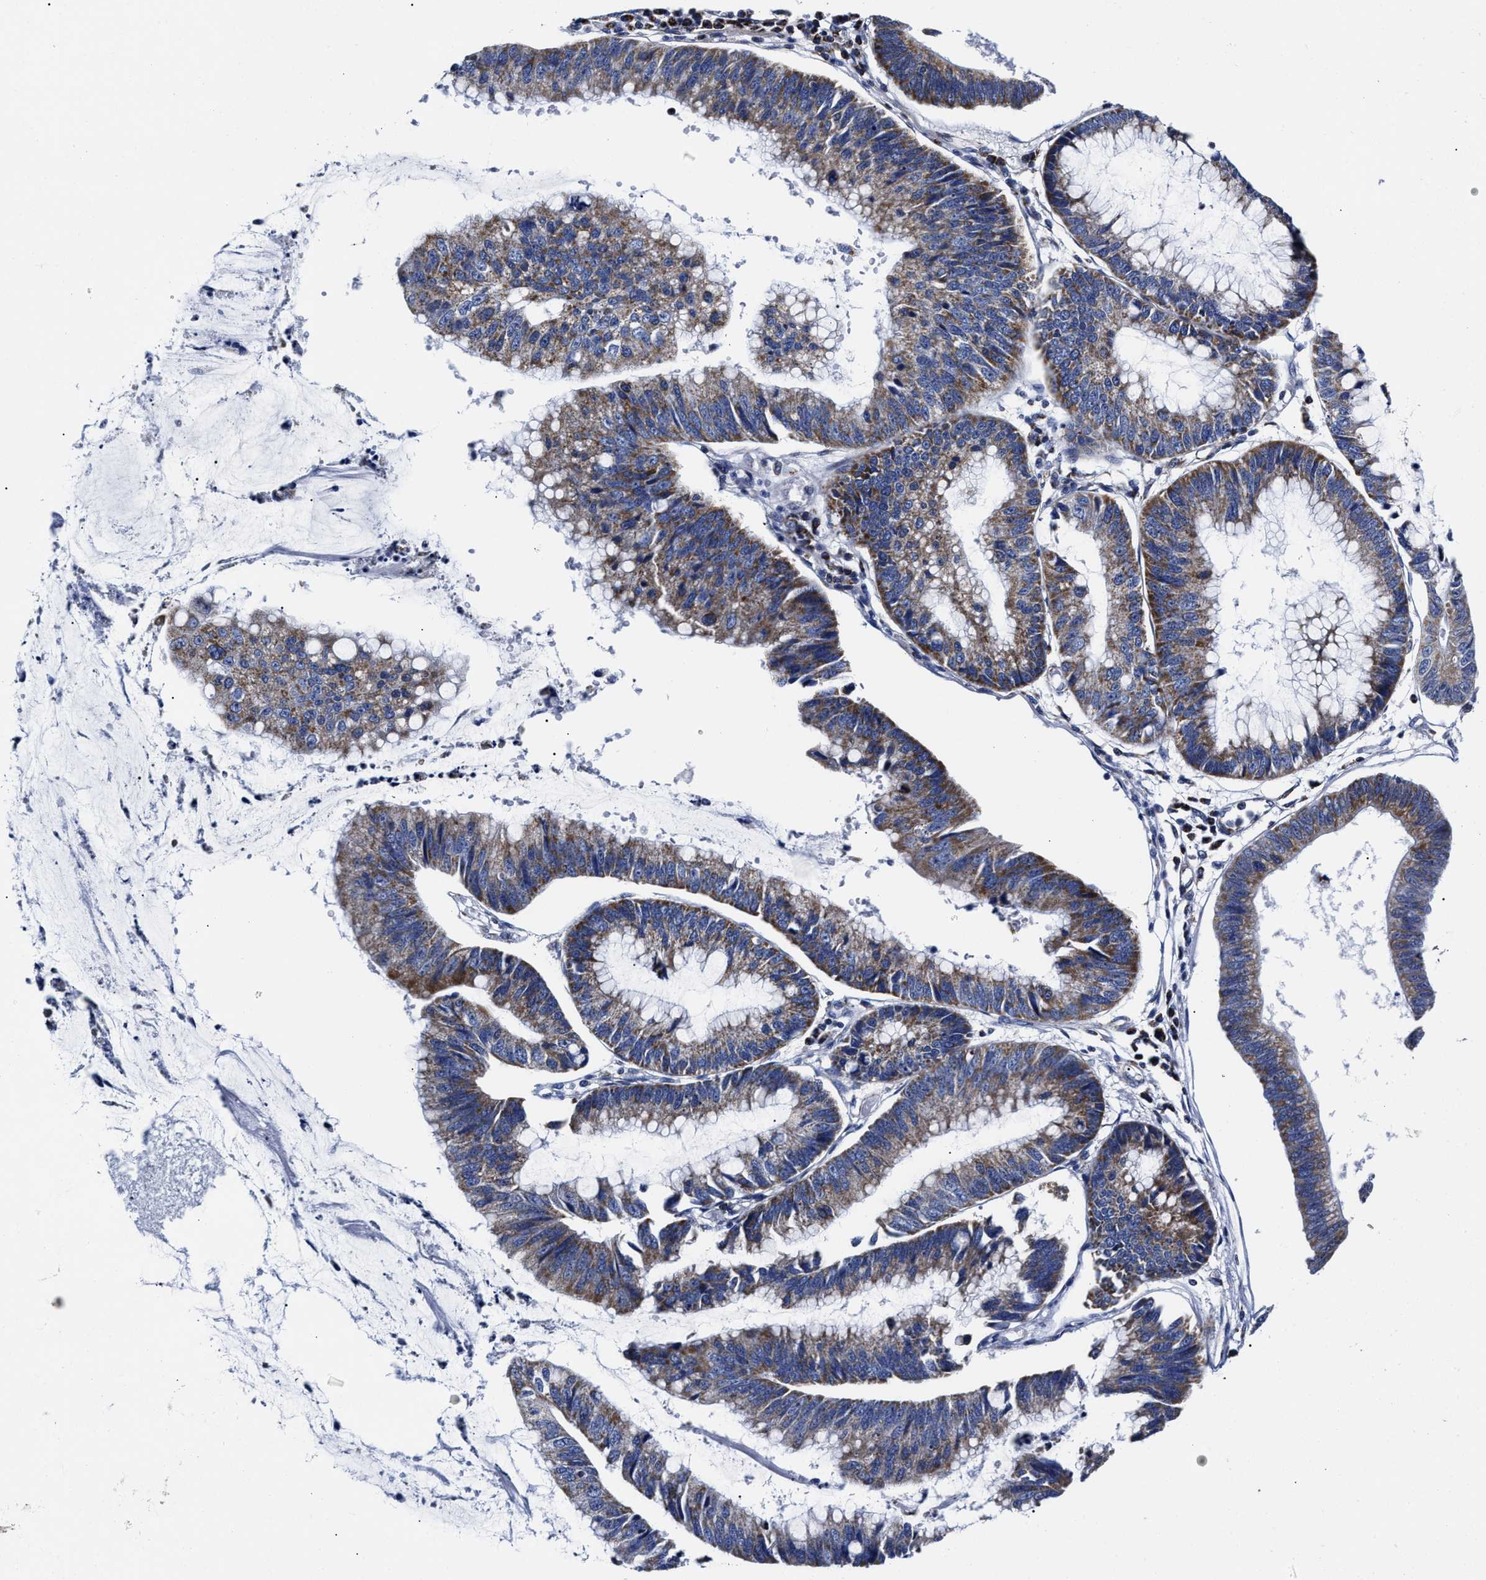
{"staining": {"intensity": "moderate", "quantity": ">75%", "location": "cytoplasmic/membranous"}, "tissue": "stomach cancer", "cell_type": "Tumor cells", "image_type": "cancer", "snomed": [{"axis": "morphology", "description": "Adenocarcinoma, NOS"}, {"axis": "topography", "description": "Stomach"}], "caption": "Human stomach adenocarcinoma stained for a protein (brown) demonstrates moderate cytoplasmic/membranous positive positivity in approximately >75% of tumor cells.", "gene": "HINT2", "patient": {"sex": "male", "age": 59}}